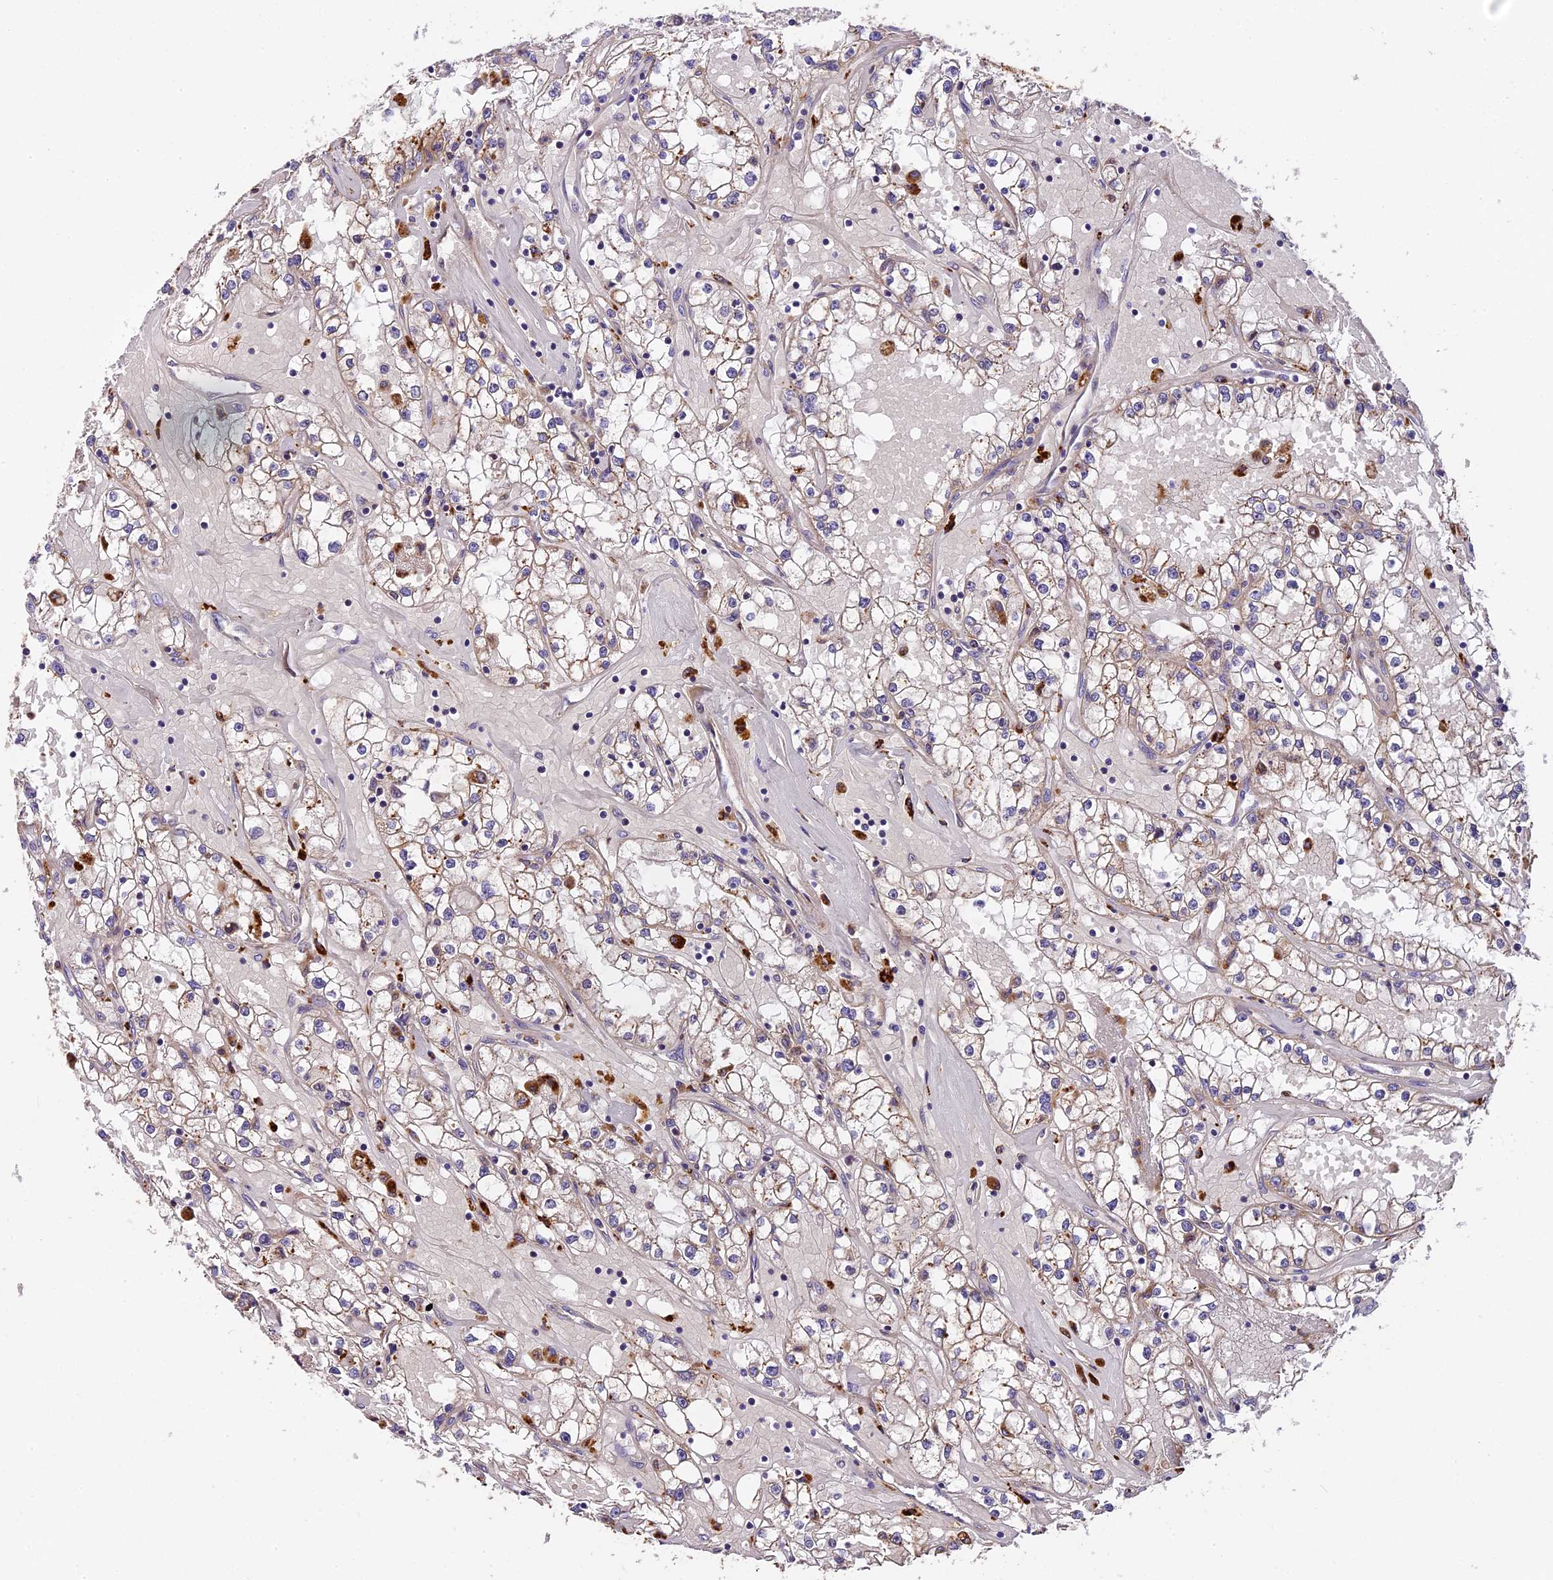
{"staining": {"intensity": "weak", "quantity": "25%-75%", "location": "cytoplasmic/membranous"}, "tissue": "renal cancer", "cell_type": "Tumor cells", "image_type": "cancer", "snomed": [{"axis": "morphology", "description": "Adenocarcinoma, NOS"}, {"axis": "topography", "description": "Kidney"}], "caption": "Renal cancer tissue displays weak cytoplasmic/membranous staining in approximately 25%-75% of tumor cells", "gene": "COPE", "patient": {"sex": "male", "age": 56}}